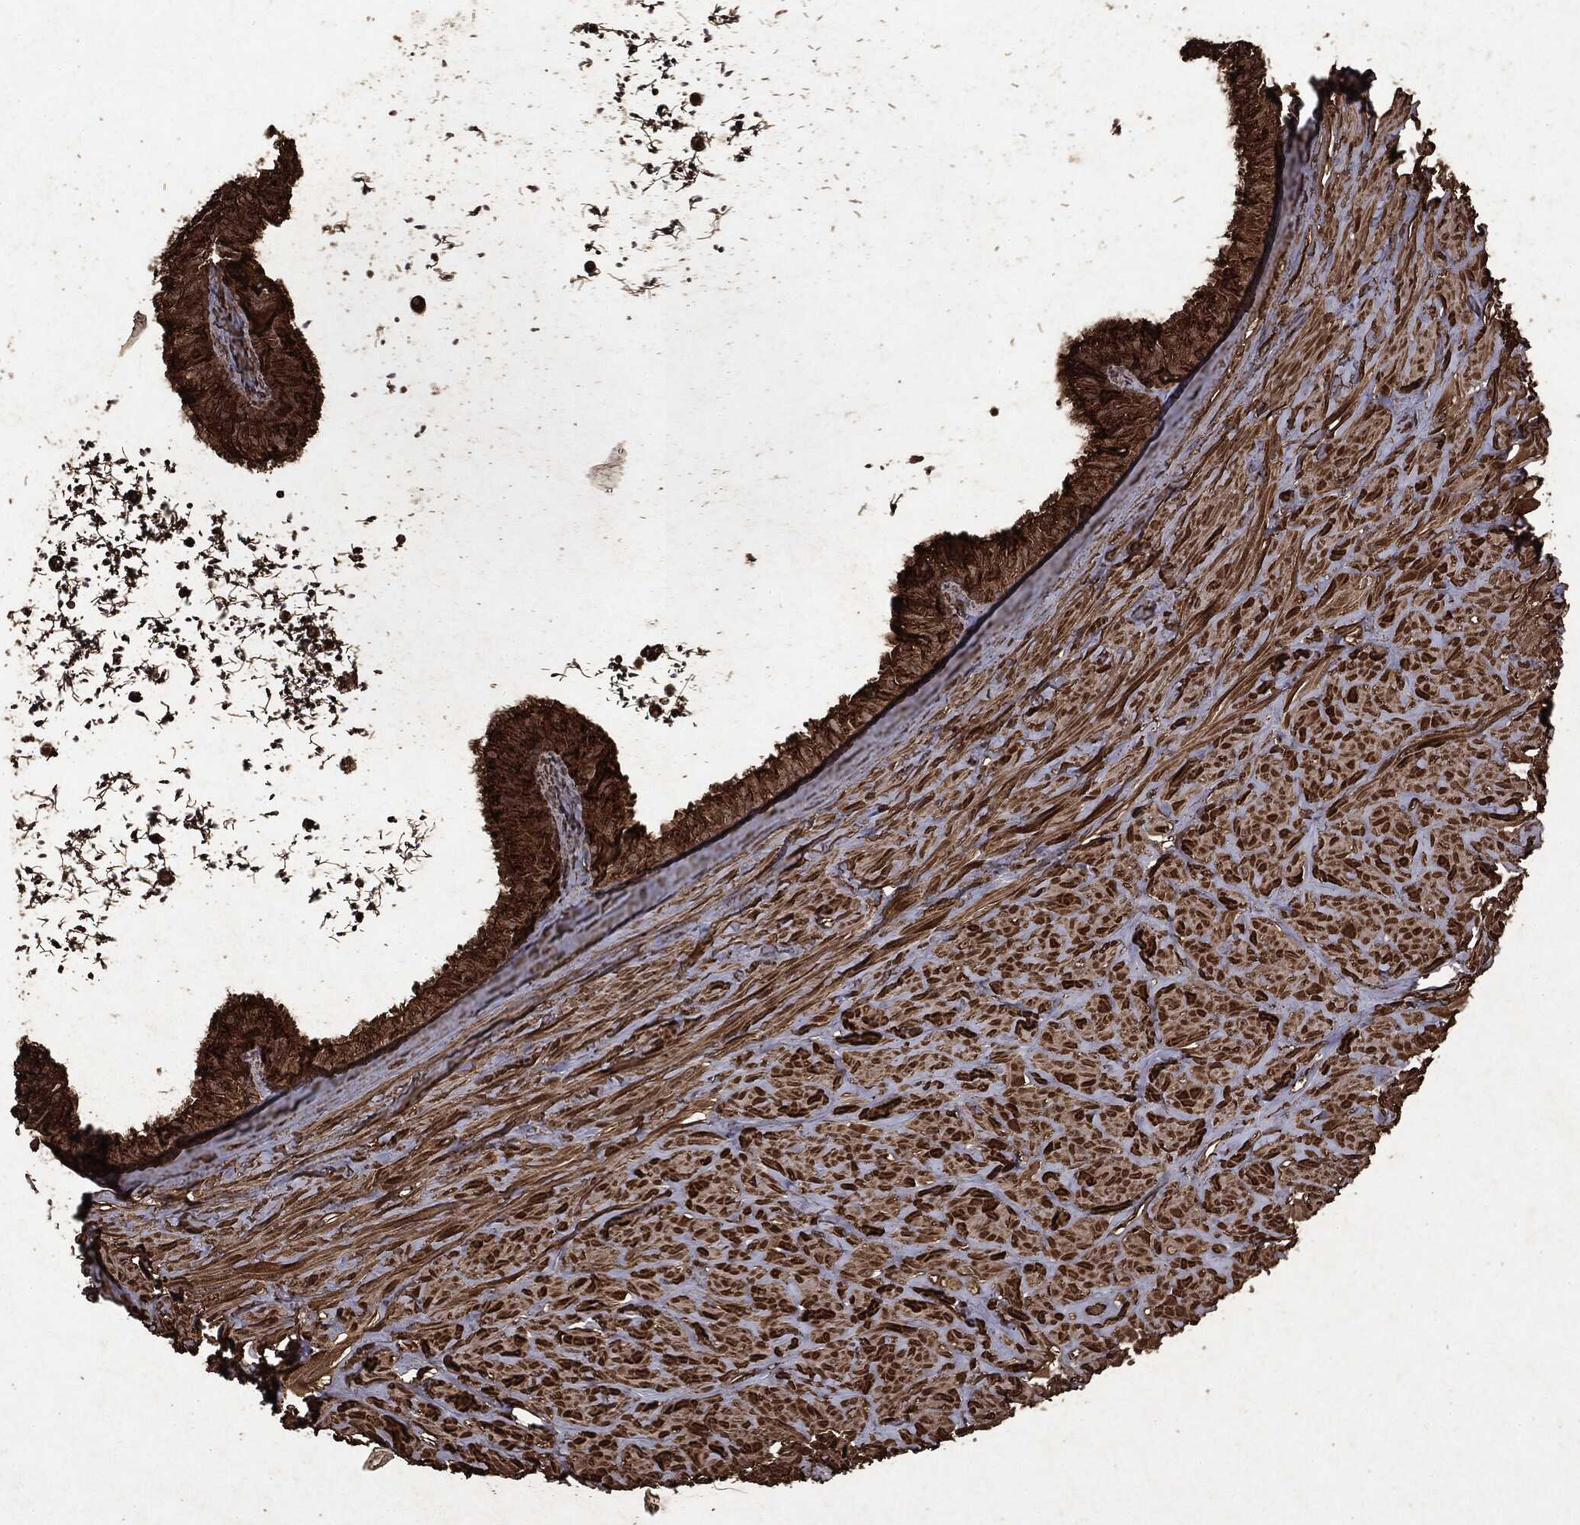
{"staining": {"intensity": "strong", "quantity": ">75%", "location": "cytoplasmic/membranous"}, "tissue": "epididymis", "cell_type": "Glandular cells", "image_type": "normal", "snomed": [{"axis": "morphology", "description": "Normal tissue, NOS"}, {"axis": "topography", "description": "Epididymis"}], "caption": "A brown stain highlights strong cytoplasmic/membranous expression of a protein in glandular cells of unremarkable human epididymis. Nuclei are stained in blue.", "gene": "ARAF", "patient": {"sex": "male", "age": 32}}